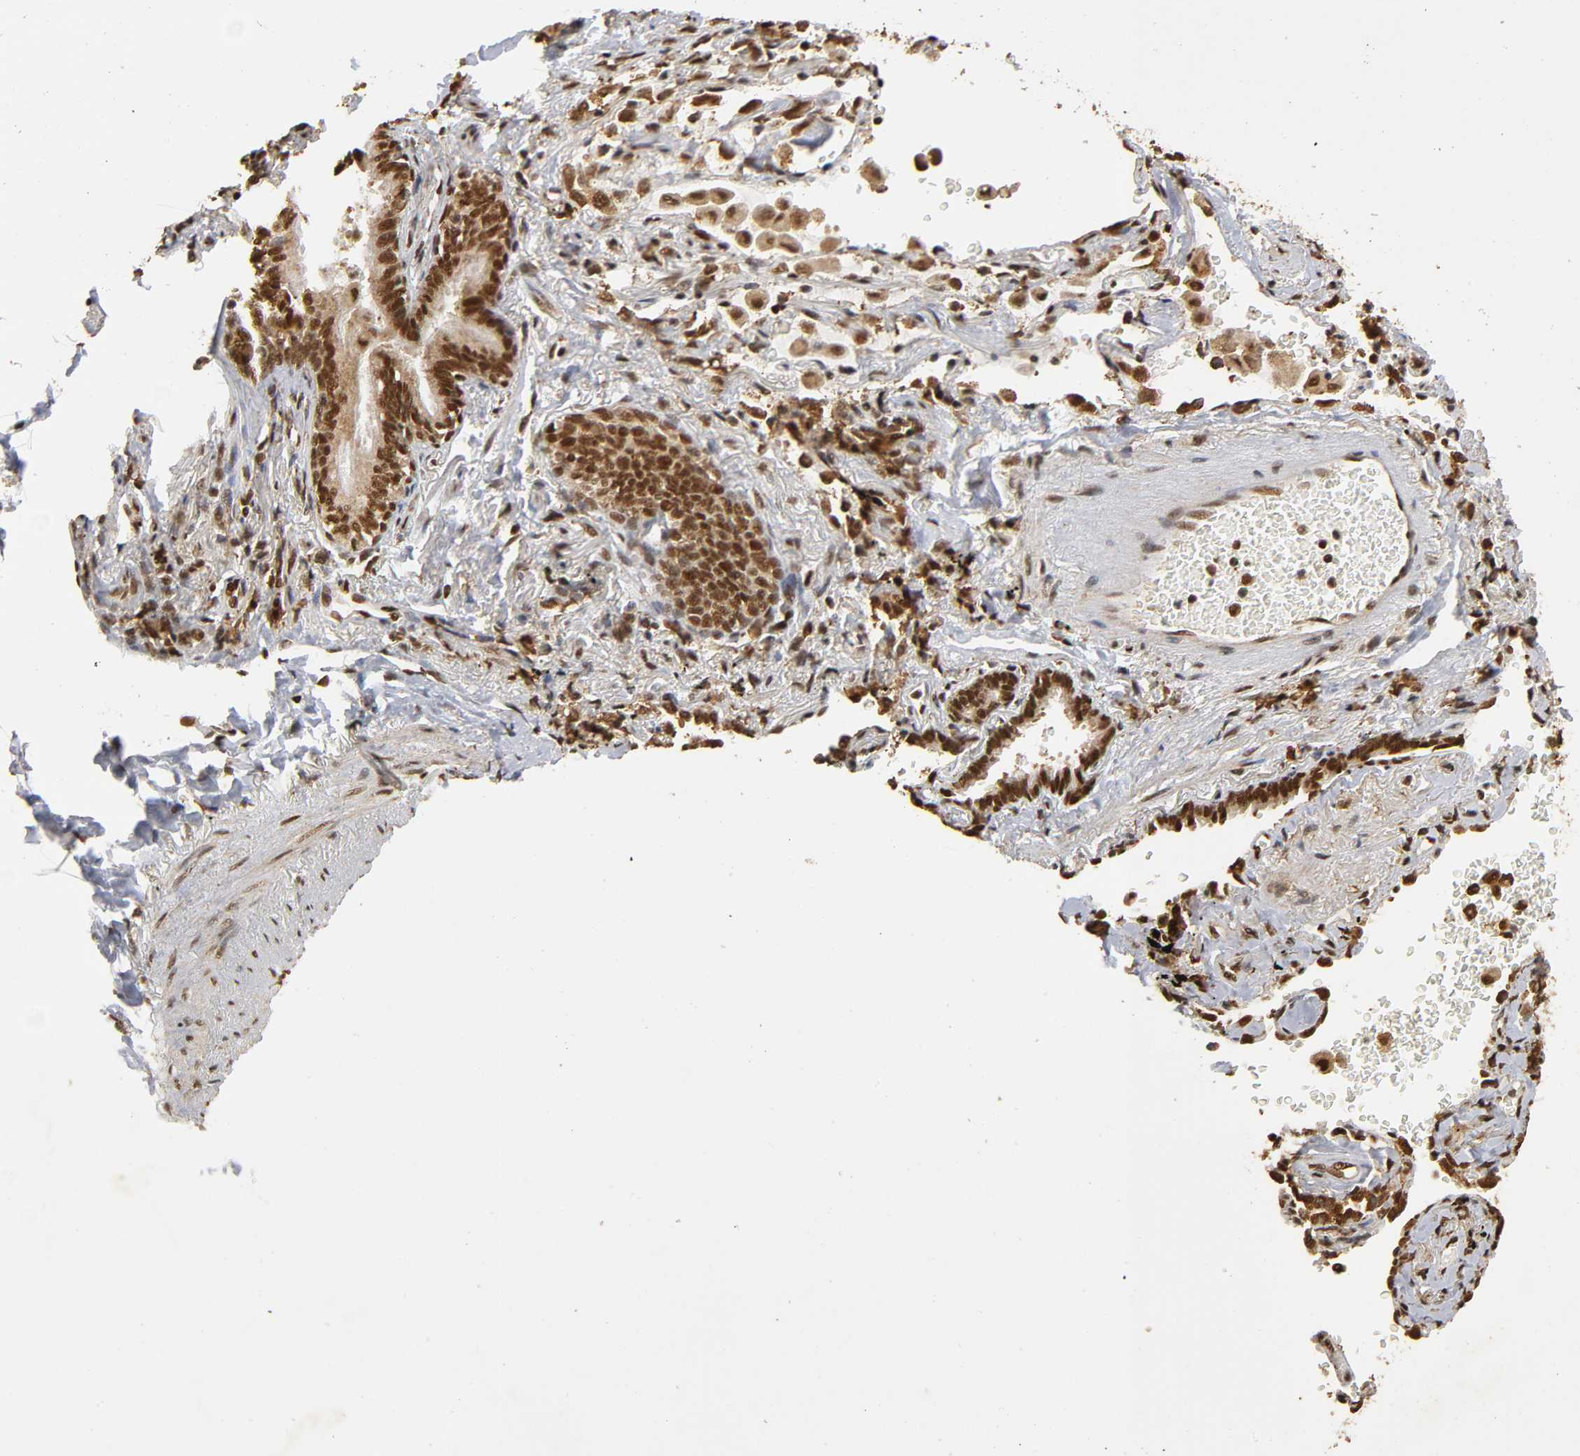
{"staining": {"intensity": "strong", "quantity": ">75%", "location": "cytoplasmic/membranous,nuclear"}, "tissue": "lung cancer", "cell_type": "Tumor cells", "image_type": "cancer", "snomed": [{"axis": "morphology", "description": "Adenocarcinoma, NOS"}, {"axis": "topography", "description": "Lung"}], "caption": "Lung adenocarcinoma tissue displays strong cytoplasmic/membranous and nuclear positivity in about >75% of tumor cells, visualized by immunohistochemistry.", "gene": "RNF122", "patient": {"sex": "female", "age": 64}}